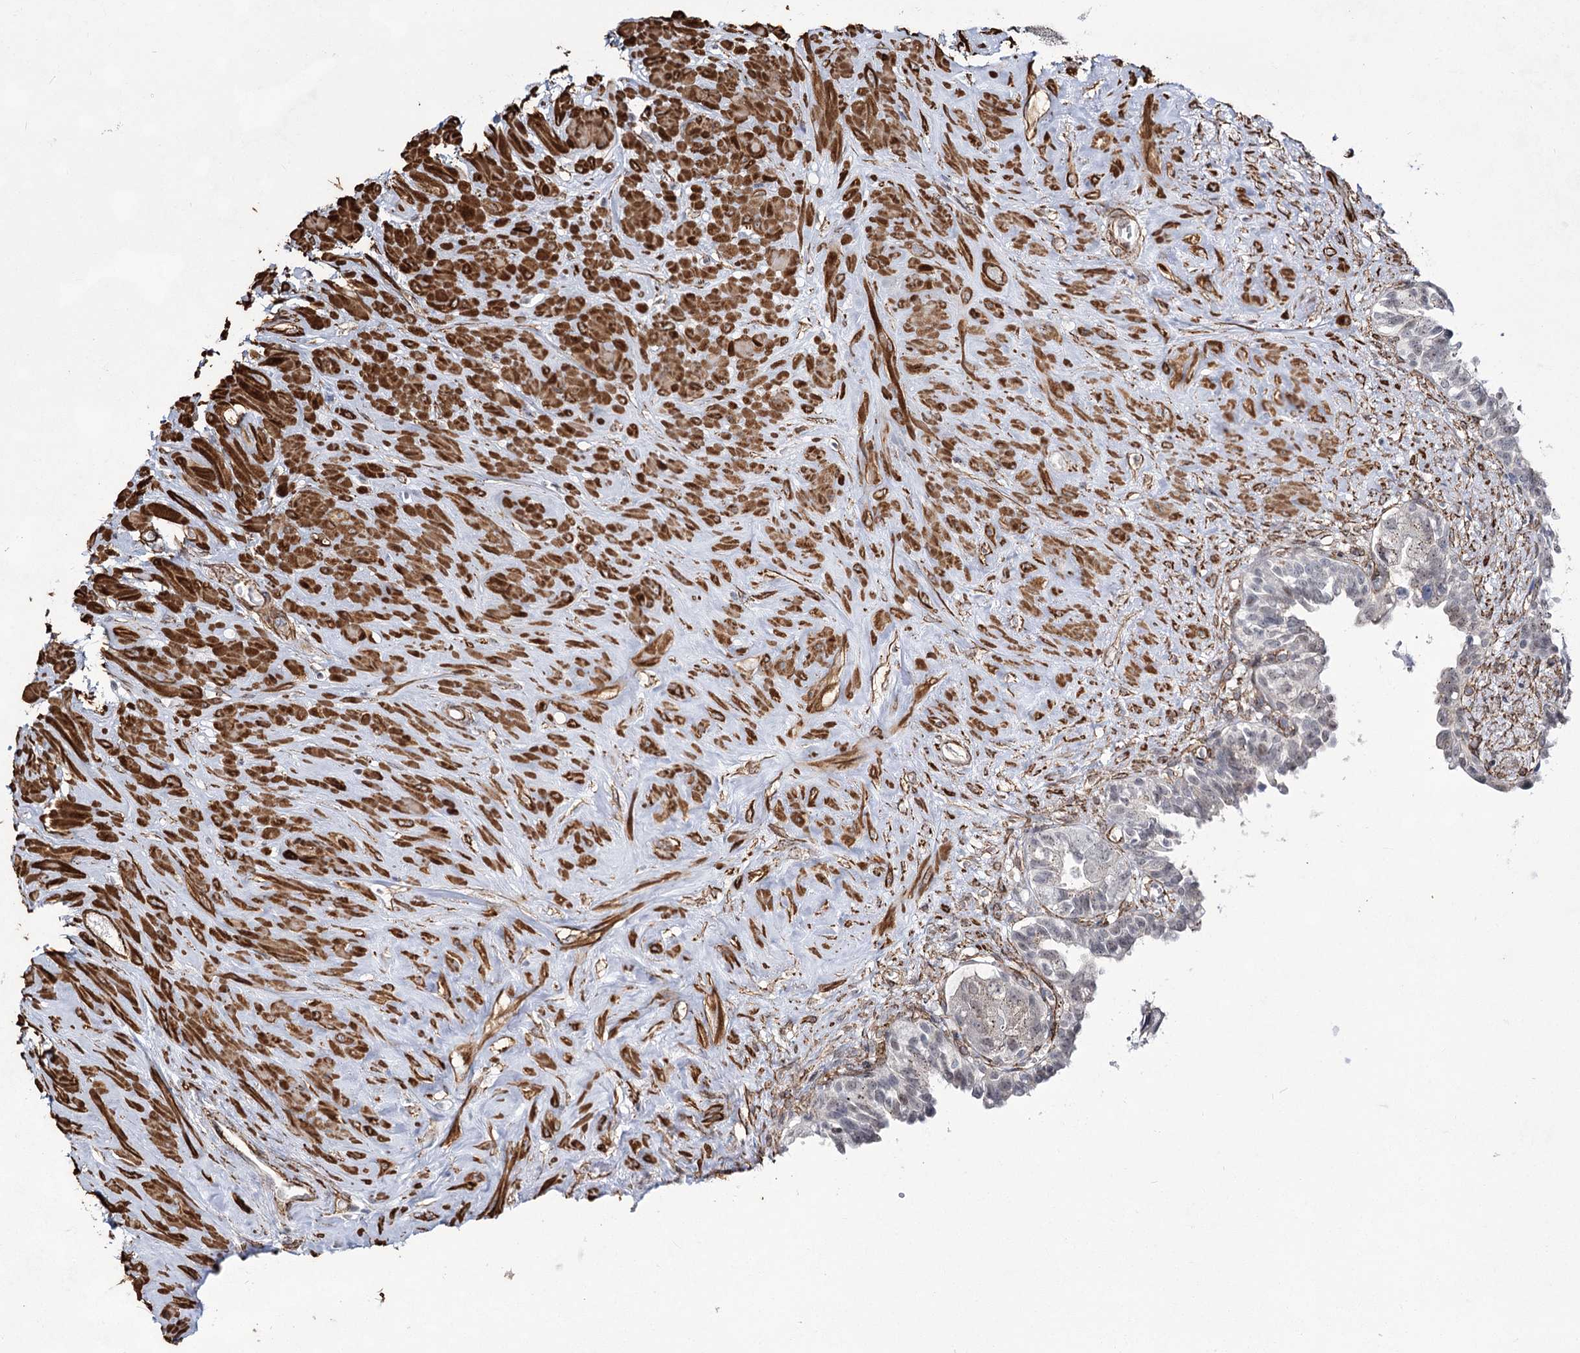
{"staining": {"intensity": "negative", "quantity": "none", "location": "none"}, "tissue": "seminal vesicle", "cell_type": "Glandular cells", "image_type": "normal", "snomed": [{"axis": "morphology", "description": "Normal tissue, NOS"}, {"axis": "topography", "description": "Seminal veicle"}], "caption": "Seminal vesicle was stained to show a protein in brown. There is no significant positivity in glandular cells. The staining was performed using DAB to visualize the protein expression in brown, while the nuclei were stained in blue with hematoxylin (Magnification: 20x).", "gene": "CWF19L1", "patient": {"sex": "male", "age": 63}}